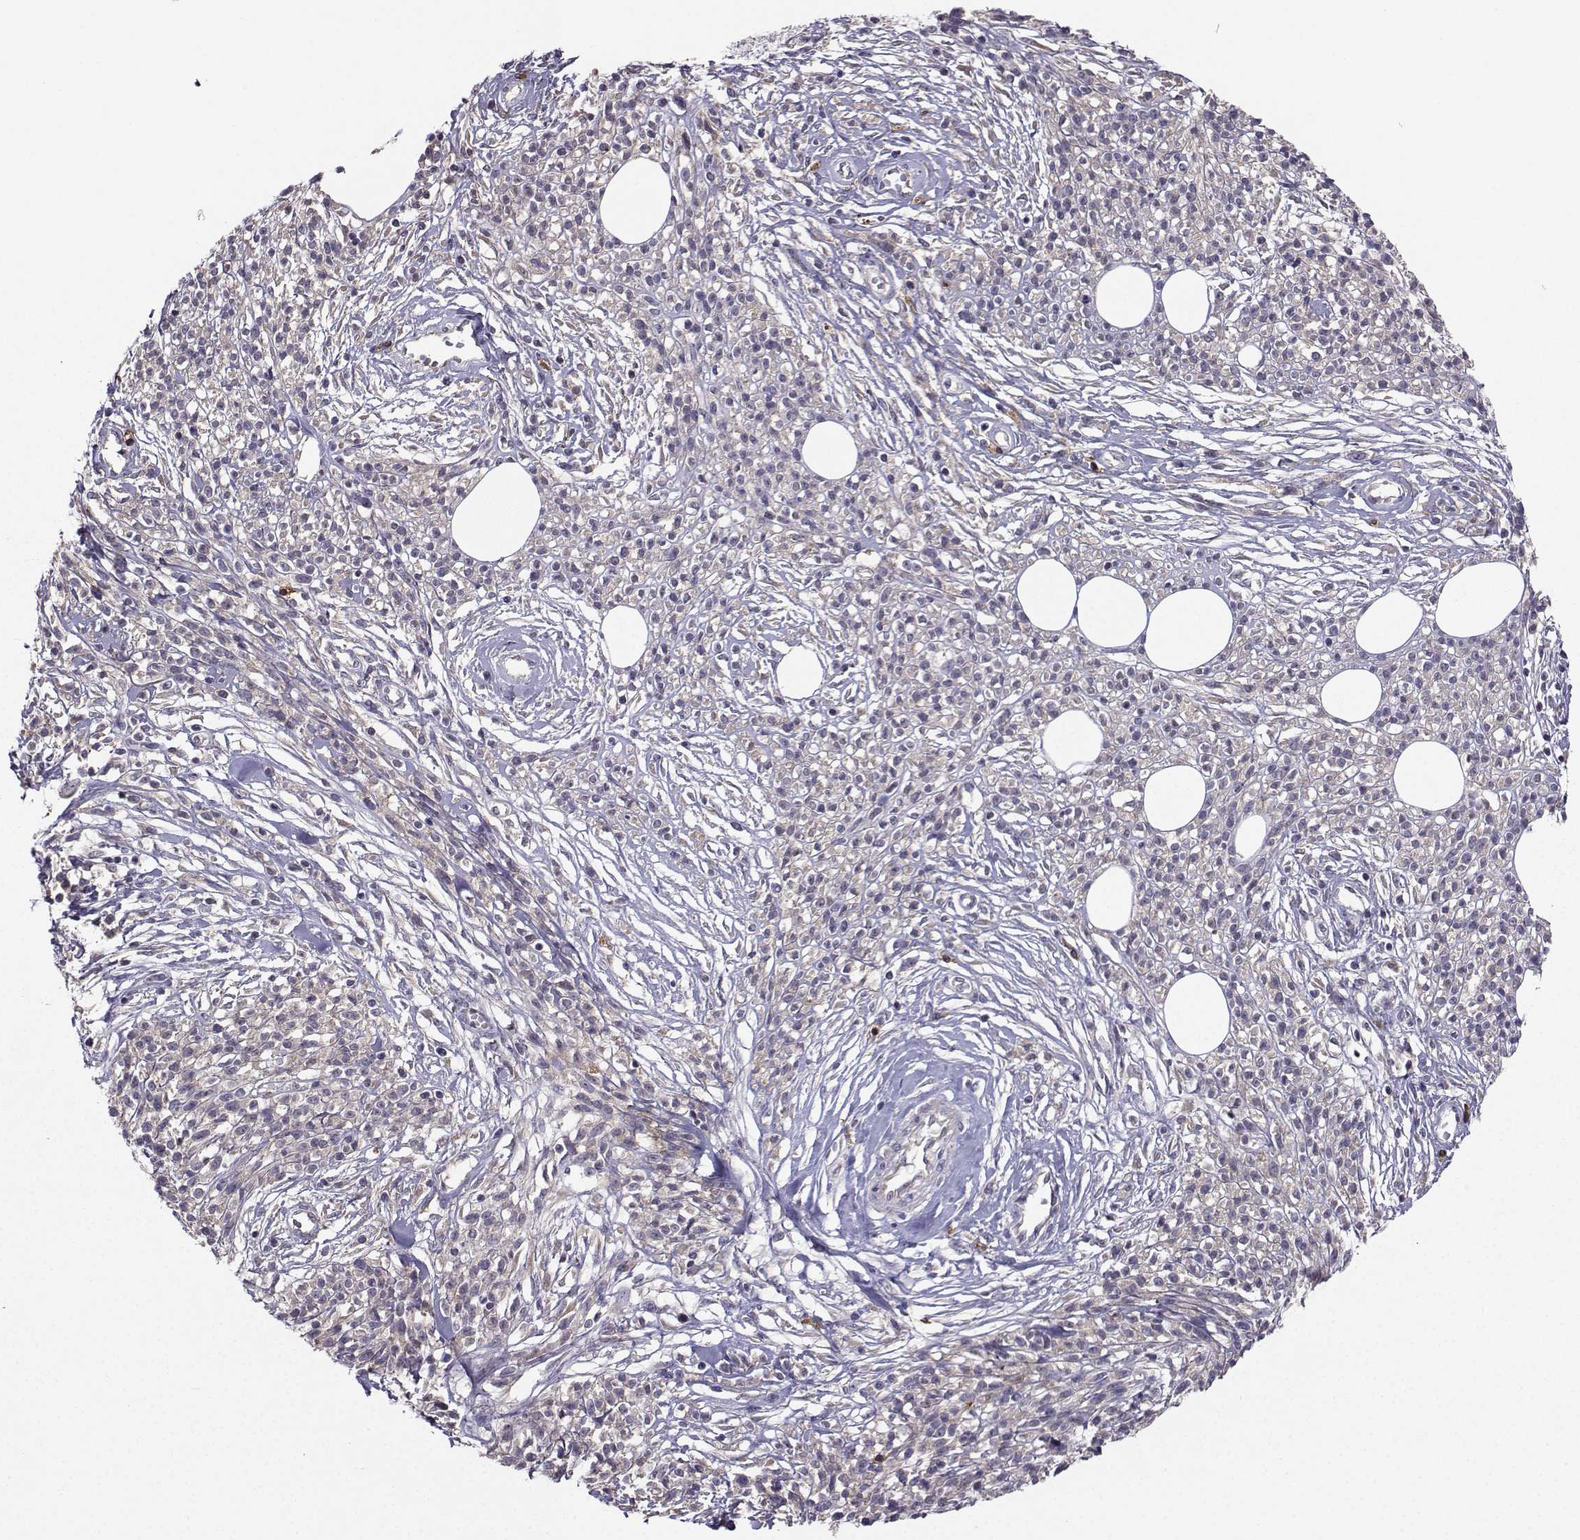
{"staining": {"intensity": "negative", "quantity": "none", "location": "none"}, "tissue": "melanoma", "cell_type": "Tumor cells", "image_type": "cancer", "snomed": [{"axis": "morphology", "description": "Malignant melanoma, NOS"}, {"axis": "topography", "description": "Skin"}, {"axis": "topography", "description": "Skin of trunk"}], "caption": "Tumor cells are negative for brown protein staining in melanoma.", "gene": "STXBP5", "patient": {"sex": "male", "age": 74}}